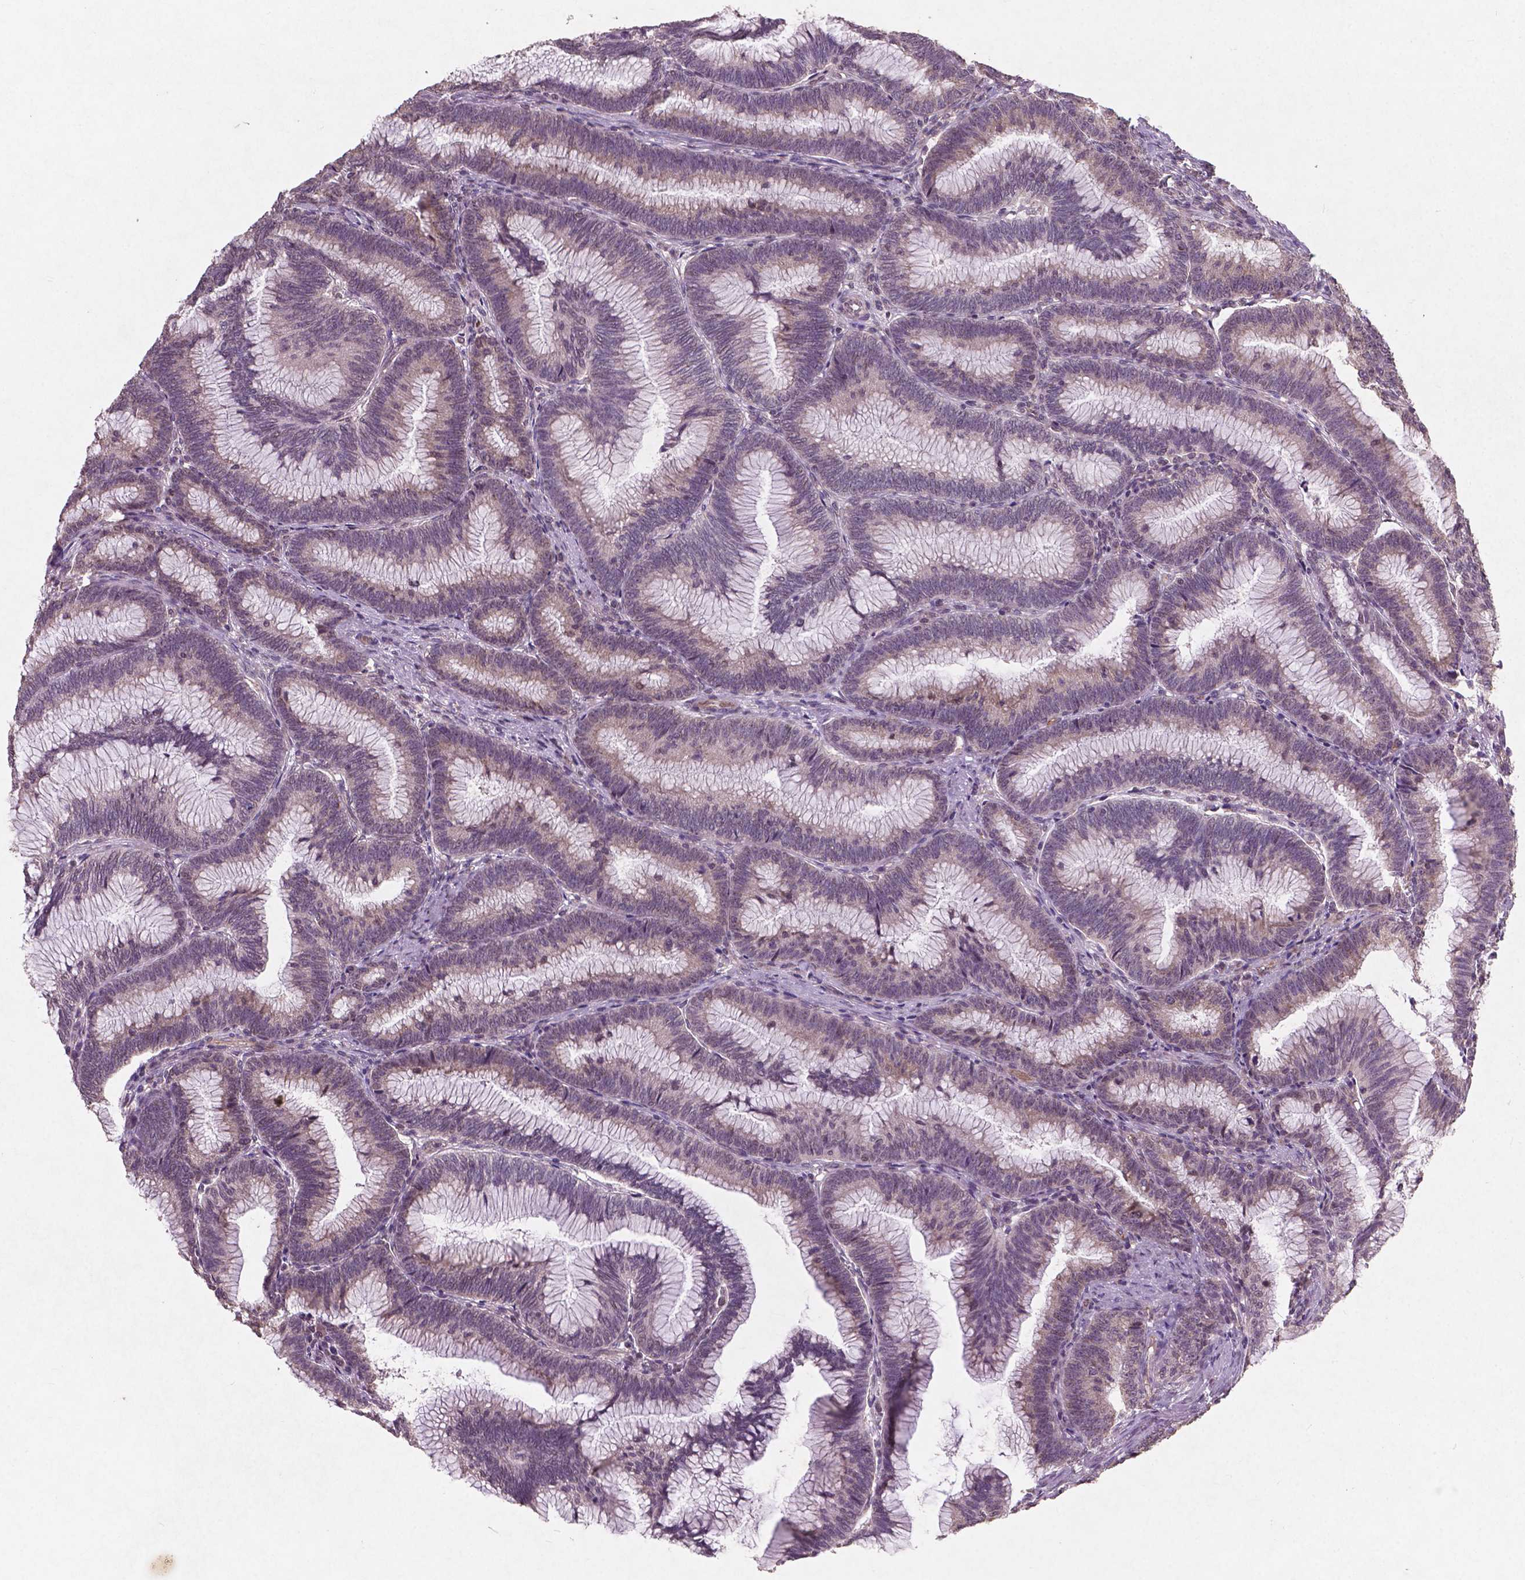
{"staining": {"intensity": "weak", "quantity": "<25%", "location": "cytoplasmic/membranous"}, "tissue": "colorectal cancer", "cell_type": "Tumor cells", "image_type": "cancer", "snomed": [{"axis": "morphology", "description": "Adenocarcinoma, NOS"}, {"axis": "topography", "description": "Colon"}], "caption": "Human adenocarcinoma (colorectal) stained for a protein using immunohistochemistry (IHC) demonstrates no staining in tumor cells.", "gene": "SMAD2", "patient": {"sex": "female", "age": 78}}